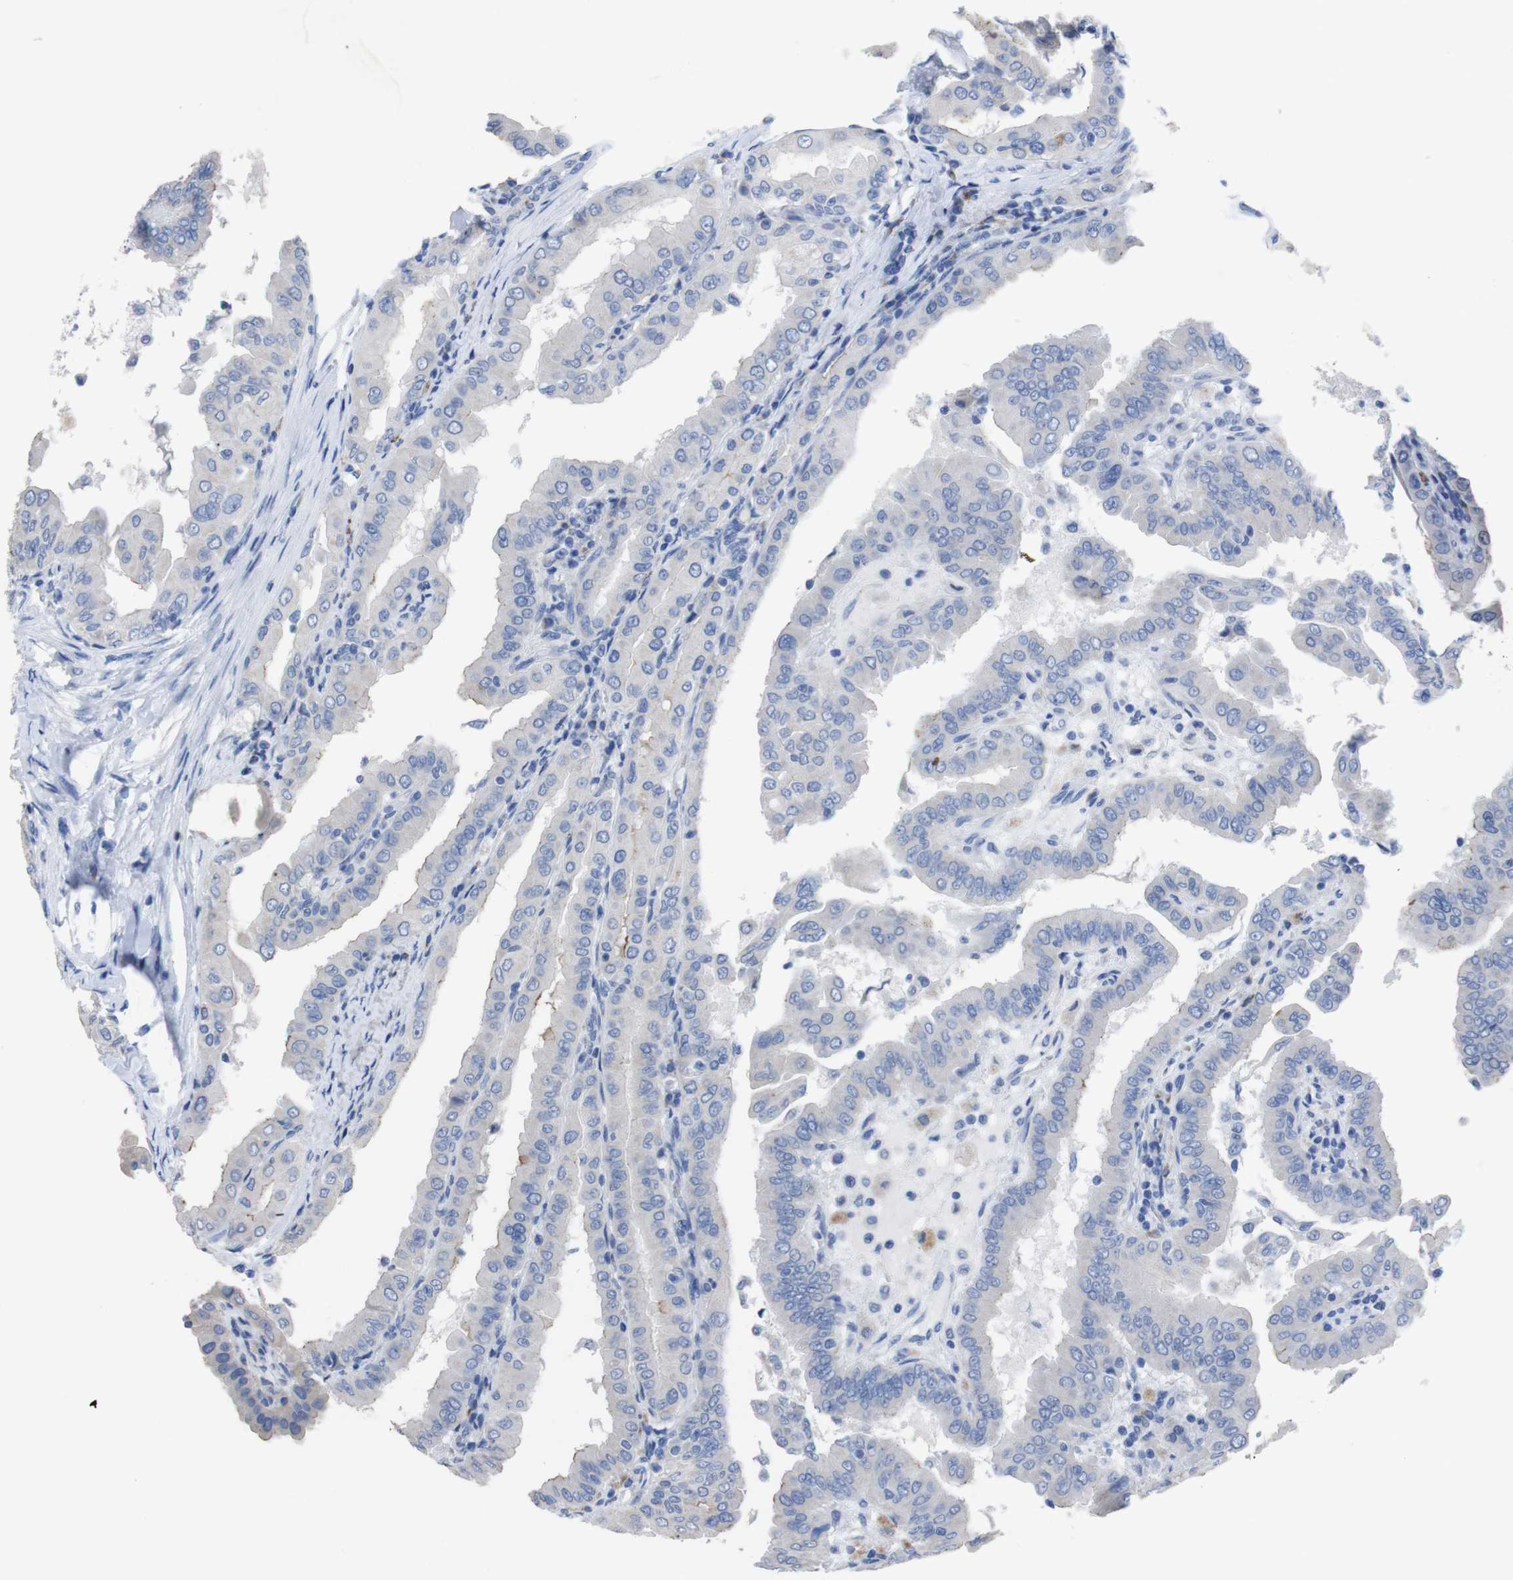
{"staining": {"intensity": "negative", "quantity": "none", "location": "none"}, "tissue": "thyroid cancer", "cell_type": "Tumor cells", "image_type": "cancer", "snomed": [{"axis": "morphology", "description": "Papillary adenocarcinoma, NOS"}, {"axis": "topography", "description": "Thyroid gland"}], "caption": "High power microscopy micrograph of an IHC photomicrograph of papillary adenocarcinoma (thyroid), revealing no significant expression in tumor cells. (Stains: DAB (3,3'-diaminobenzidine) IHC with hematoxylin counter stain, Microscopy: brightfield microscopy at high magnification).", "gene": "GJB2", "patient": {"sex": "male", "age": 33}}